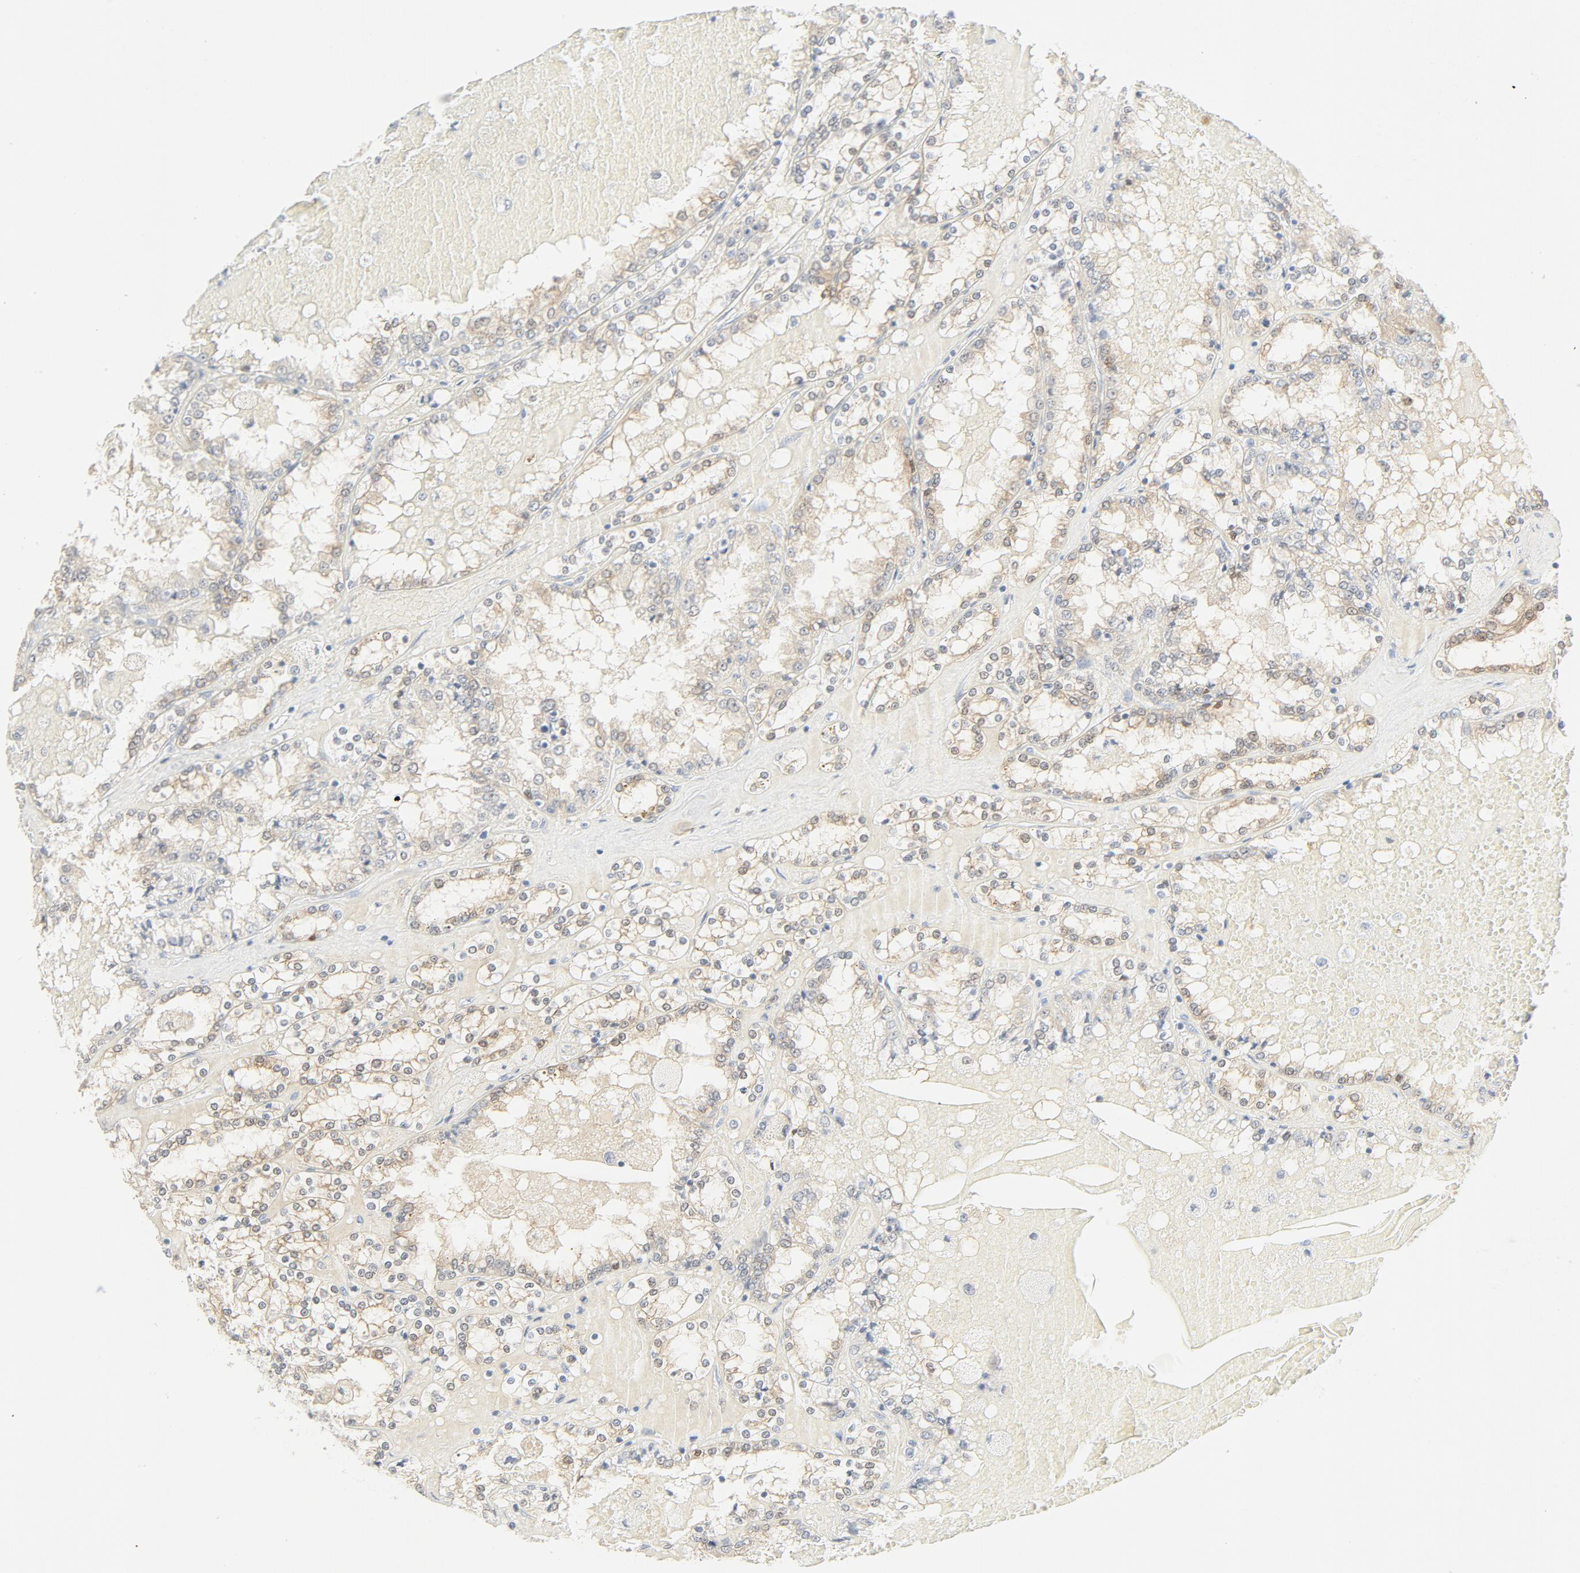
{"staining": {"intensity": "weak", "quantity": "25%-75%", "location": "cytoplasmic/membranous"}, "tissue": "renal cancer", "cell_type": "Tumor cells", "image_type": "cancer", "snomed": [{"axis": "morphology", "description": "Adenocarcinoma, NOS"}, {"axis": "topography", "description": "Kidney"}], "caption": "Renal adenocarcinoma was stained to show a protein in brown. There is low levels of weak cytoplasmic/membranous expression in about 25%-75% of tumor cells. The staining is performed using DAB brown chromogen to label protein expression. The nuclei are counter-stained blue using hematoxylin.", "gene": "PGM1", "patient": {"sex": "female", "age": 56}}